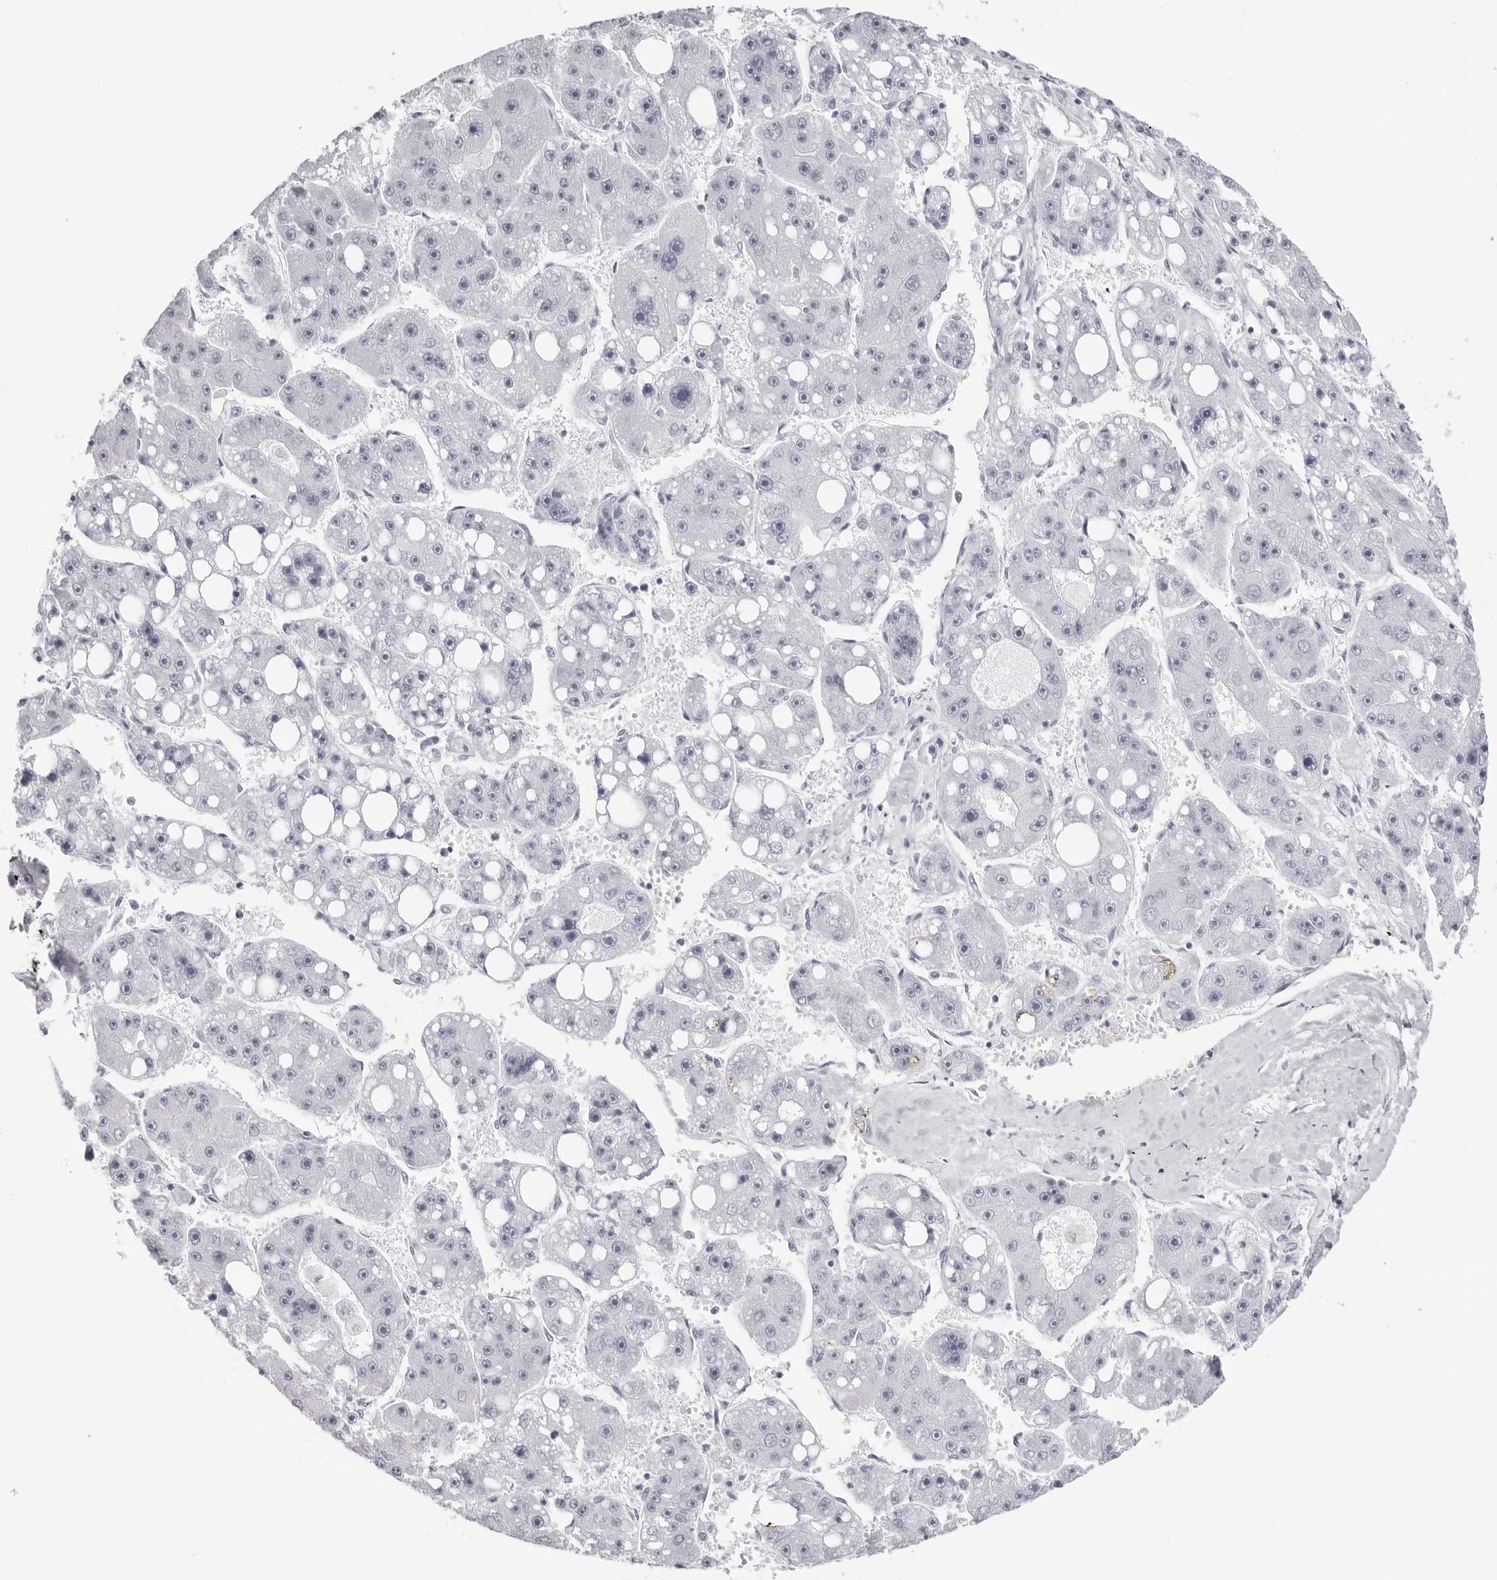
{"staining": {"intensity": "negative", "quantity": "none", "location": "none"}, "tissue": "liver cancer", "cell_type": "Tumor cells", "image_type": "cancer", "snomed": [{"axis": "morphology", "description": "Carcinoma, Hepatocellular, NOS"}, {"axis": "topography", "description": "Liver"}], "caption": "The immunohistochemistry image has no significant expression in tumor cells of liver hepatocellular carcinoma tissue.", "gene": "INSL3", "patient": {"sex": "female", "age": 61}}